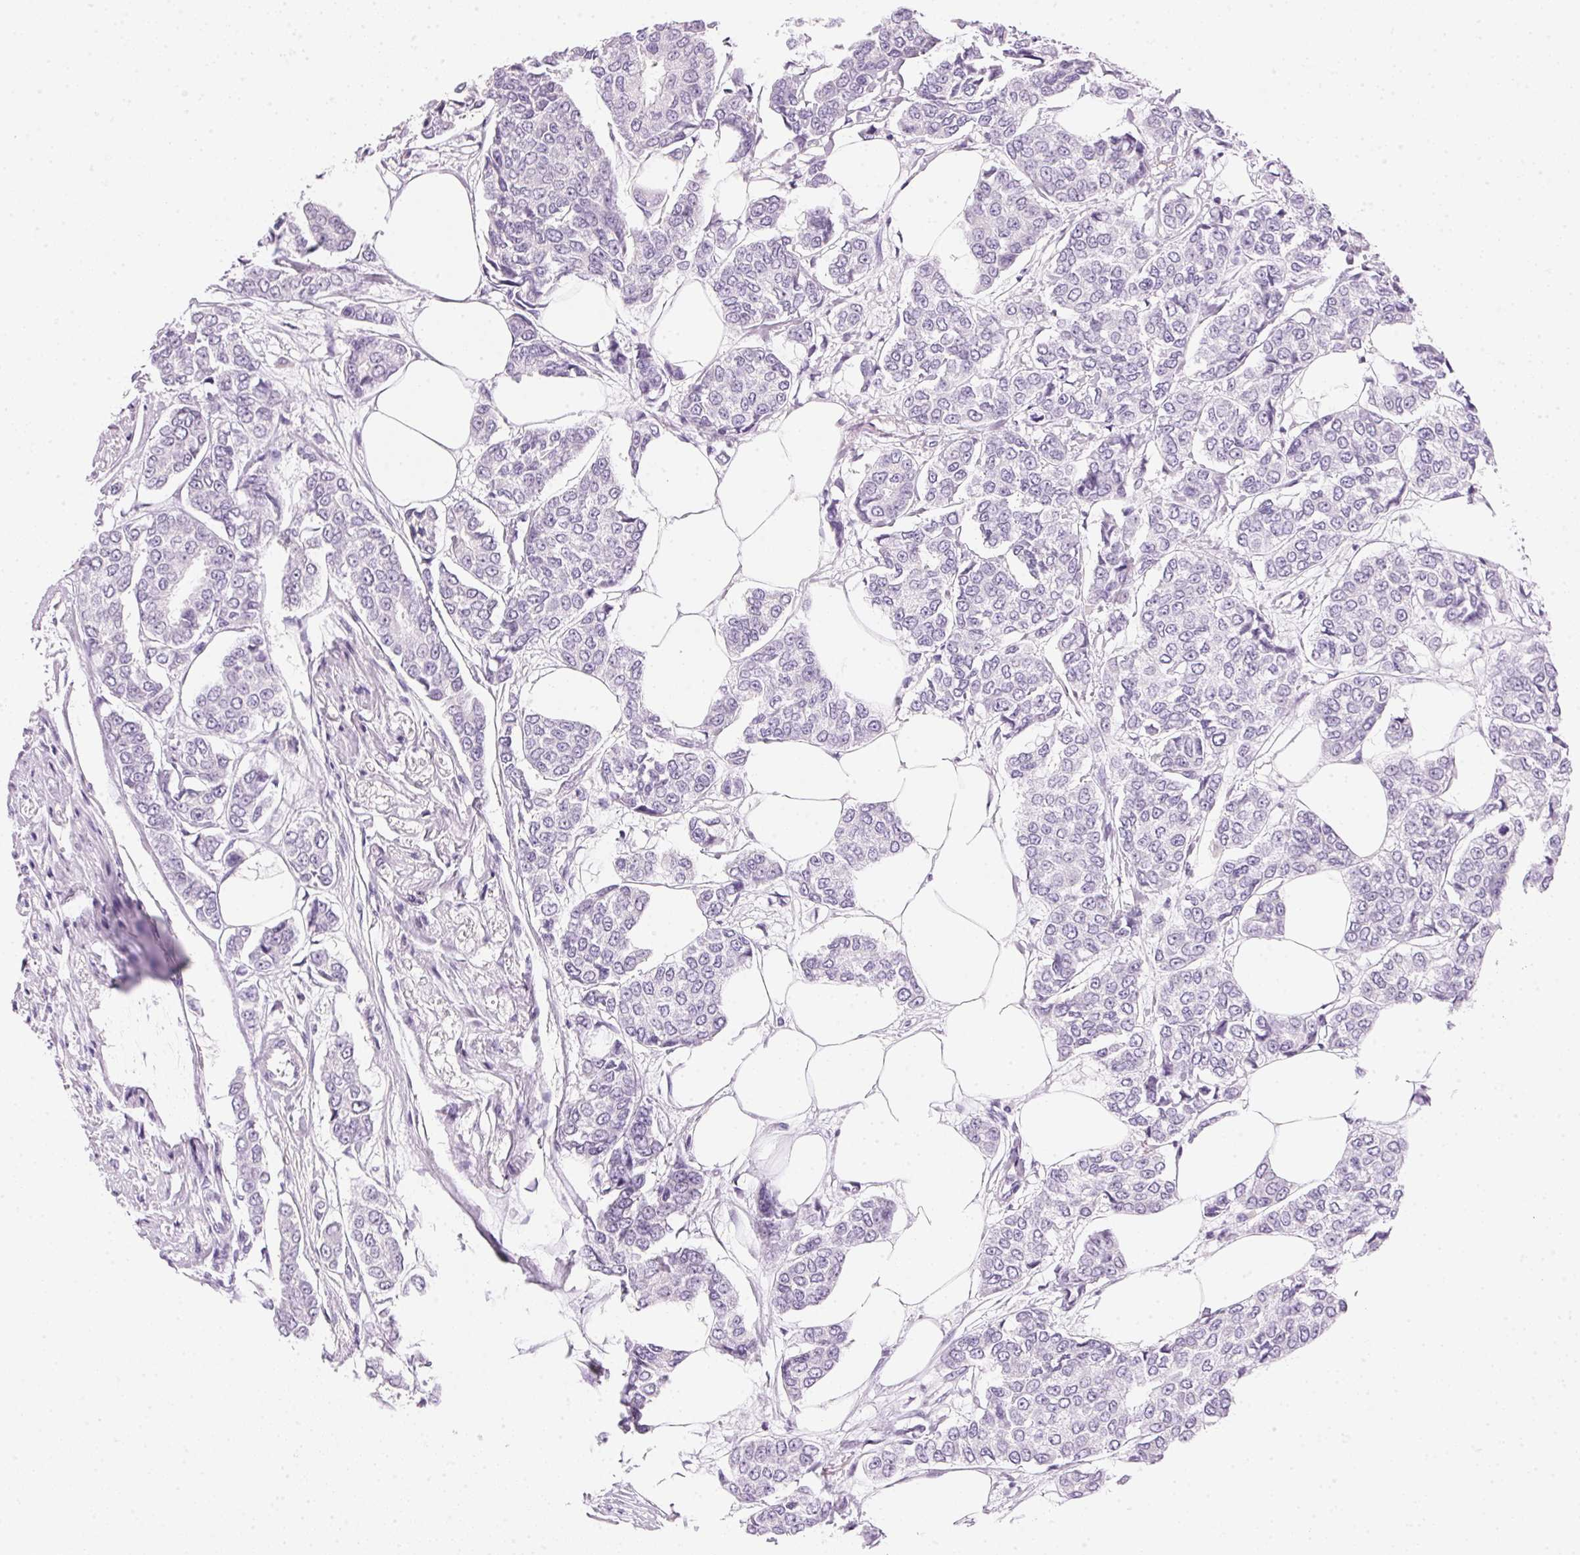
{"staining": {"intensity": "negative", "quantity": "none", "location": "none"}, "tissue": "breast cancer", "cell_type": "Tumor cells", "image_type": "cancer", "snomed": [{"axis": "morphology", "description": "Duct carcinoma"}, {"axis": "topography", "description": "Breast"}], "caption": "High magnification brightfield microscopy of infiltrating ductal carcinoma (breast) stained with DAB (brown) and counterstained with hematoxylin (blue): tumor cells show no significant positivity.", "gene": "IGFBP1", "patient": {"sex": "female", "age": 94}}